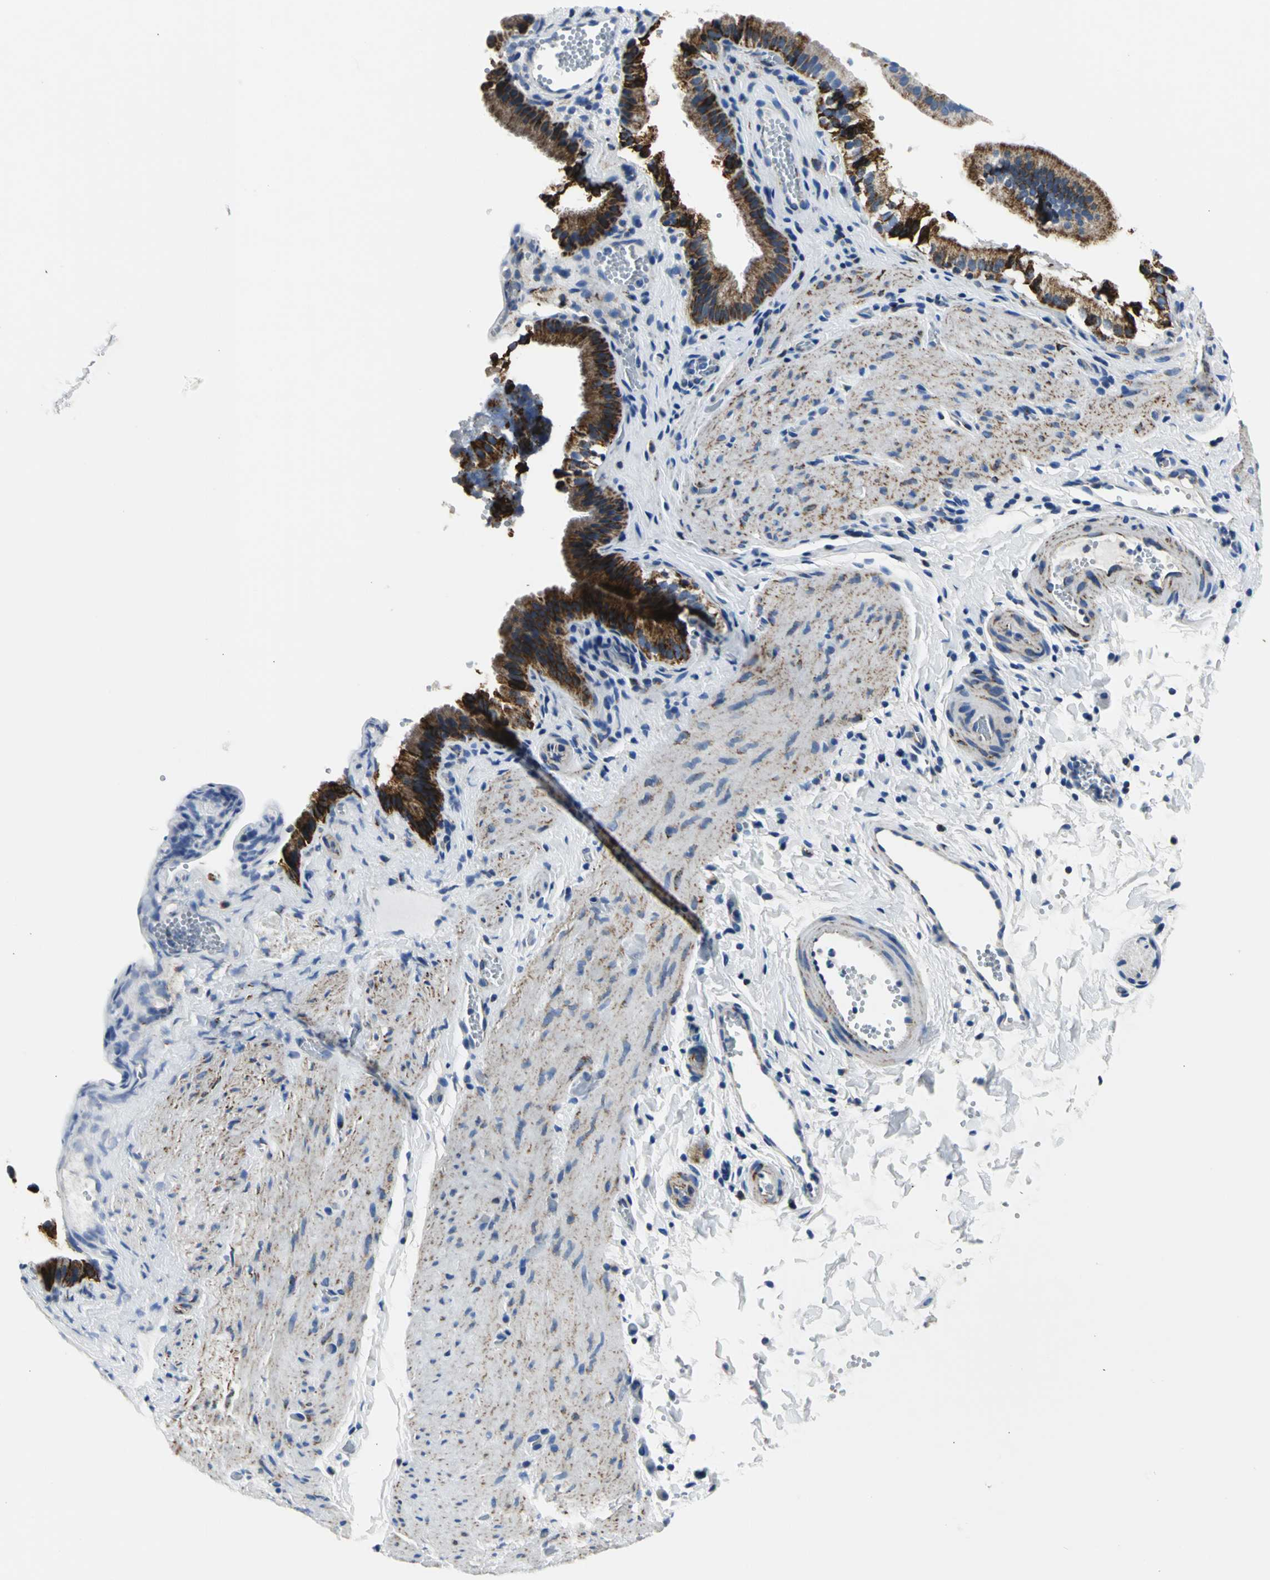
{"staining": {"intensity": "strong", "quantity": ">75%", "location": "cytoplasmic/membranous"}, "tissue": "gallbladder", "cell_type": "Glandular cells", "image_type": "normal", "snomed": [{"axis": "morphology", "description": "Normal tissue, NOS"}, {"axis": "topography", "description": "Gallbladder"}], "caption": "Immunohistochemistry (IHC) staining of normal gallbladder, which displays high levels of strong cytoplasmic/membranous positivity in about >75% of glandular cells indicating strong cytoplasmic/membranous protein positivity. The staining was performed using DAB (3,3'-diaminobenzidine) (brown) for protein detection and nuclei were counterstained in hematoxylin (blue).", "gene": "IFI6", "patient": {"sex": "female", "age": 24}}